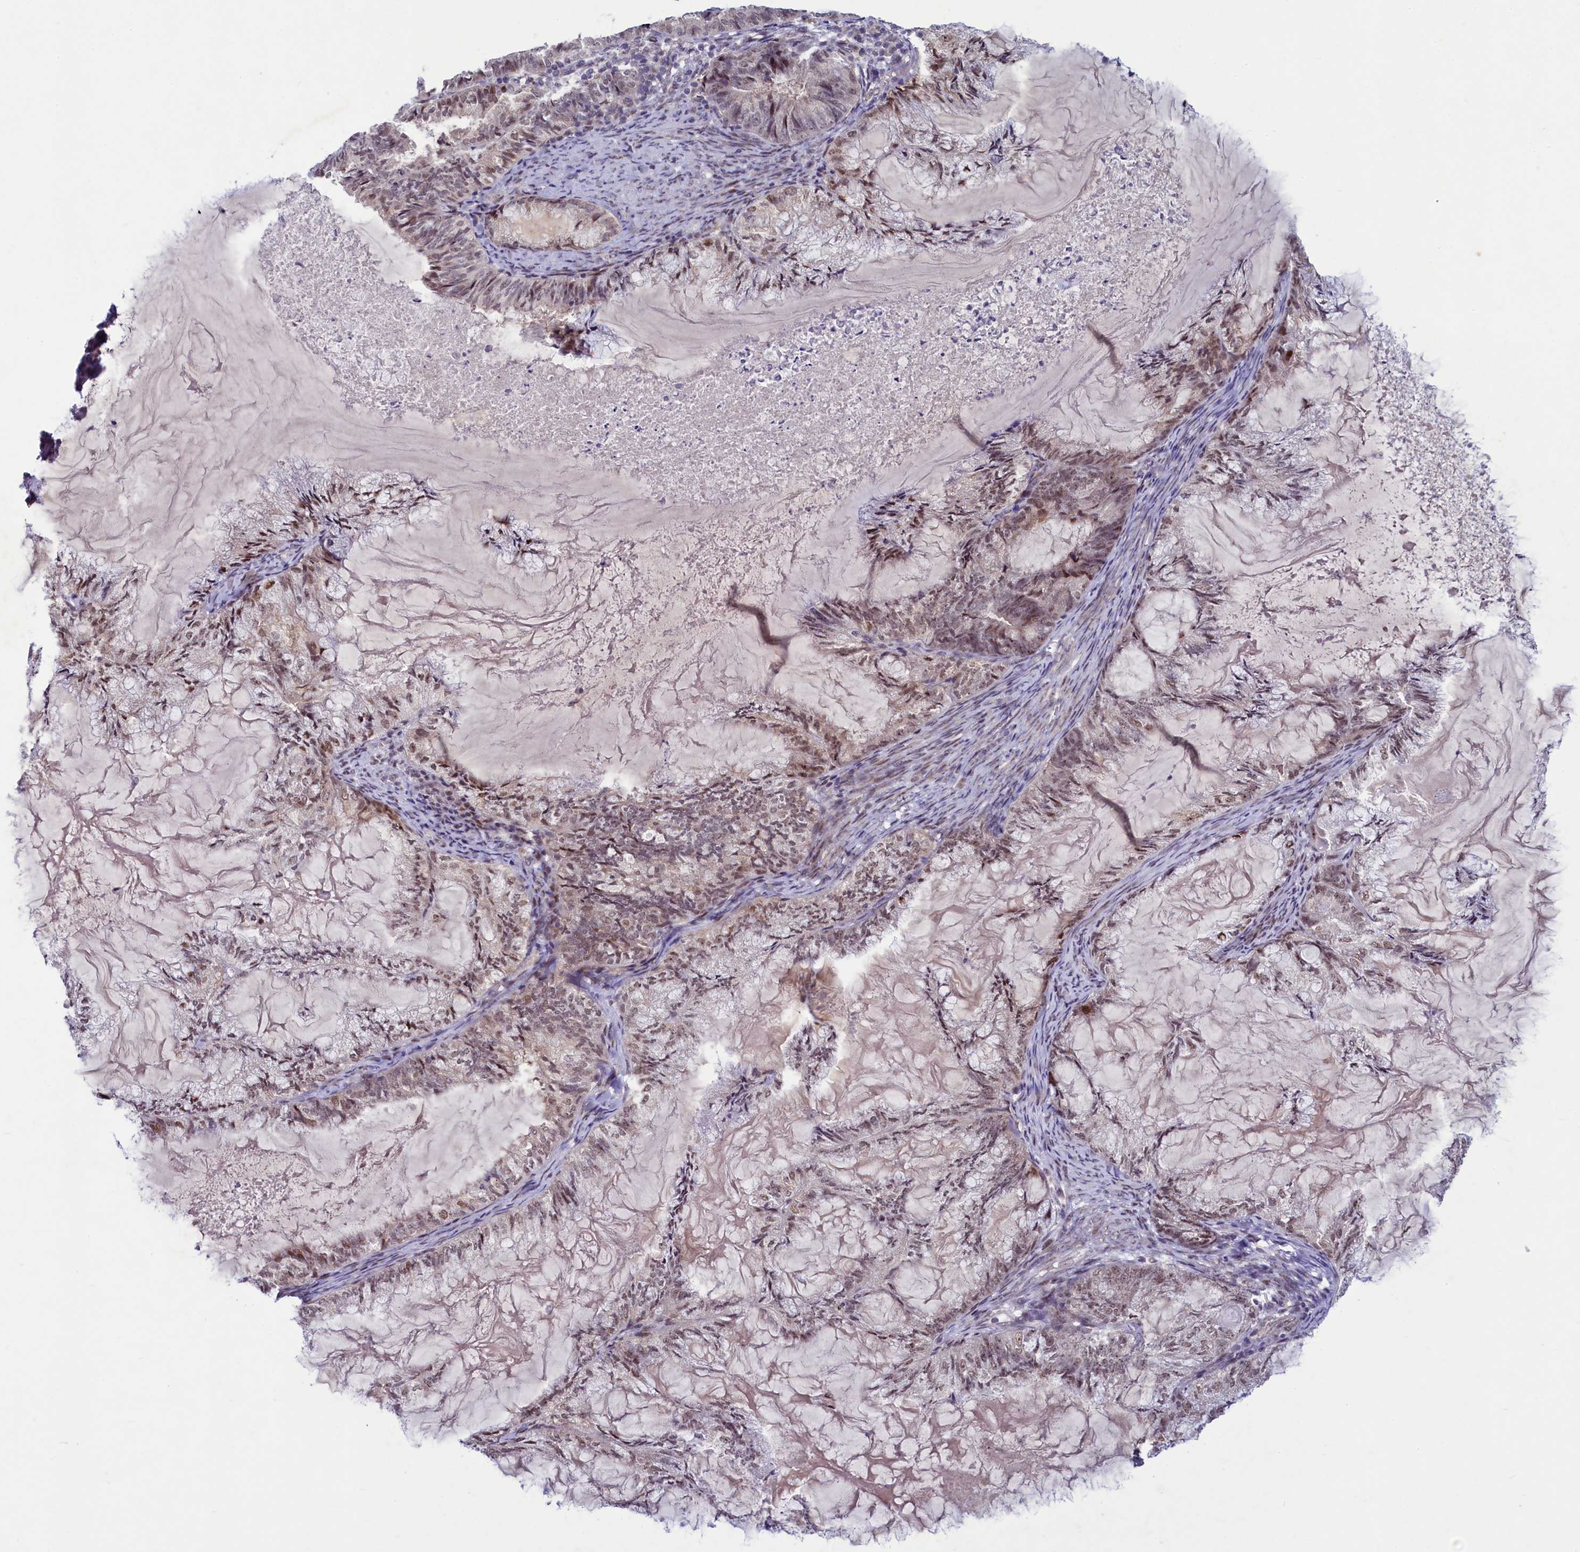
{"staining": {"intensity": "moderate", "quantity": "25%-75%", "location": "nuclear"}, "tissue": "endometrial cancer", "cell_type": "Tumor cells", "image_type": "cancer", "snomed": [{"axis": "morphology", "description": "Adenocarcinoma, NOS"}, {"axis": "topography", "description": "Endometrium"}], "caption": "Approximately 25%-75% of tumor cells in human adenocarcinoma (endometrial) show moderate nuclear protein staining as visualized by brown immunohistochemical staining.", "gene": "ANKS3", "patient": {"sex": "female", "age": 86}}